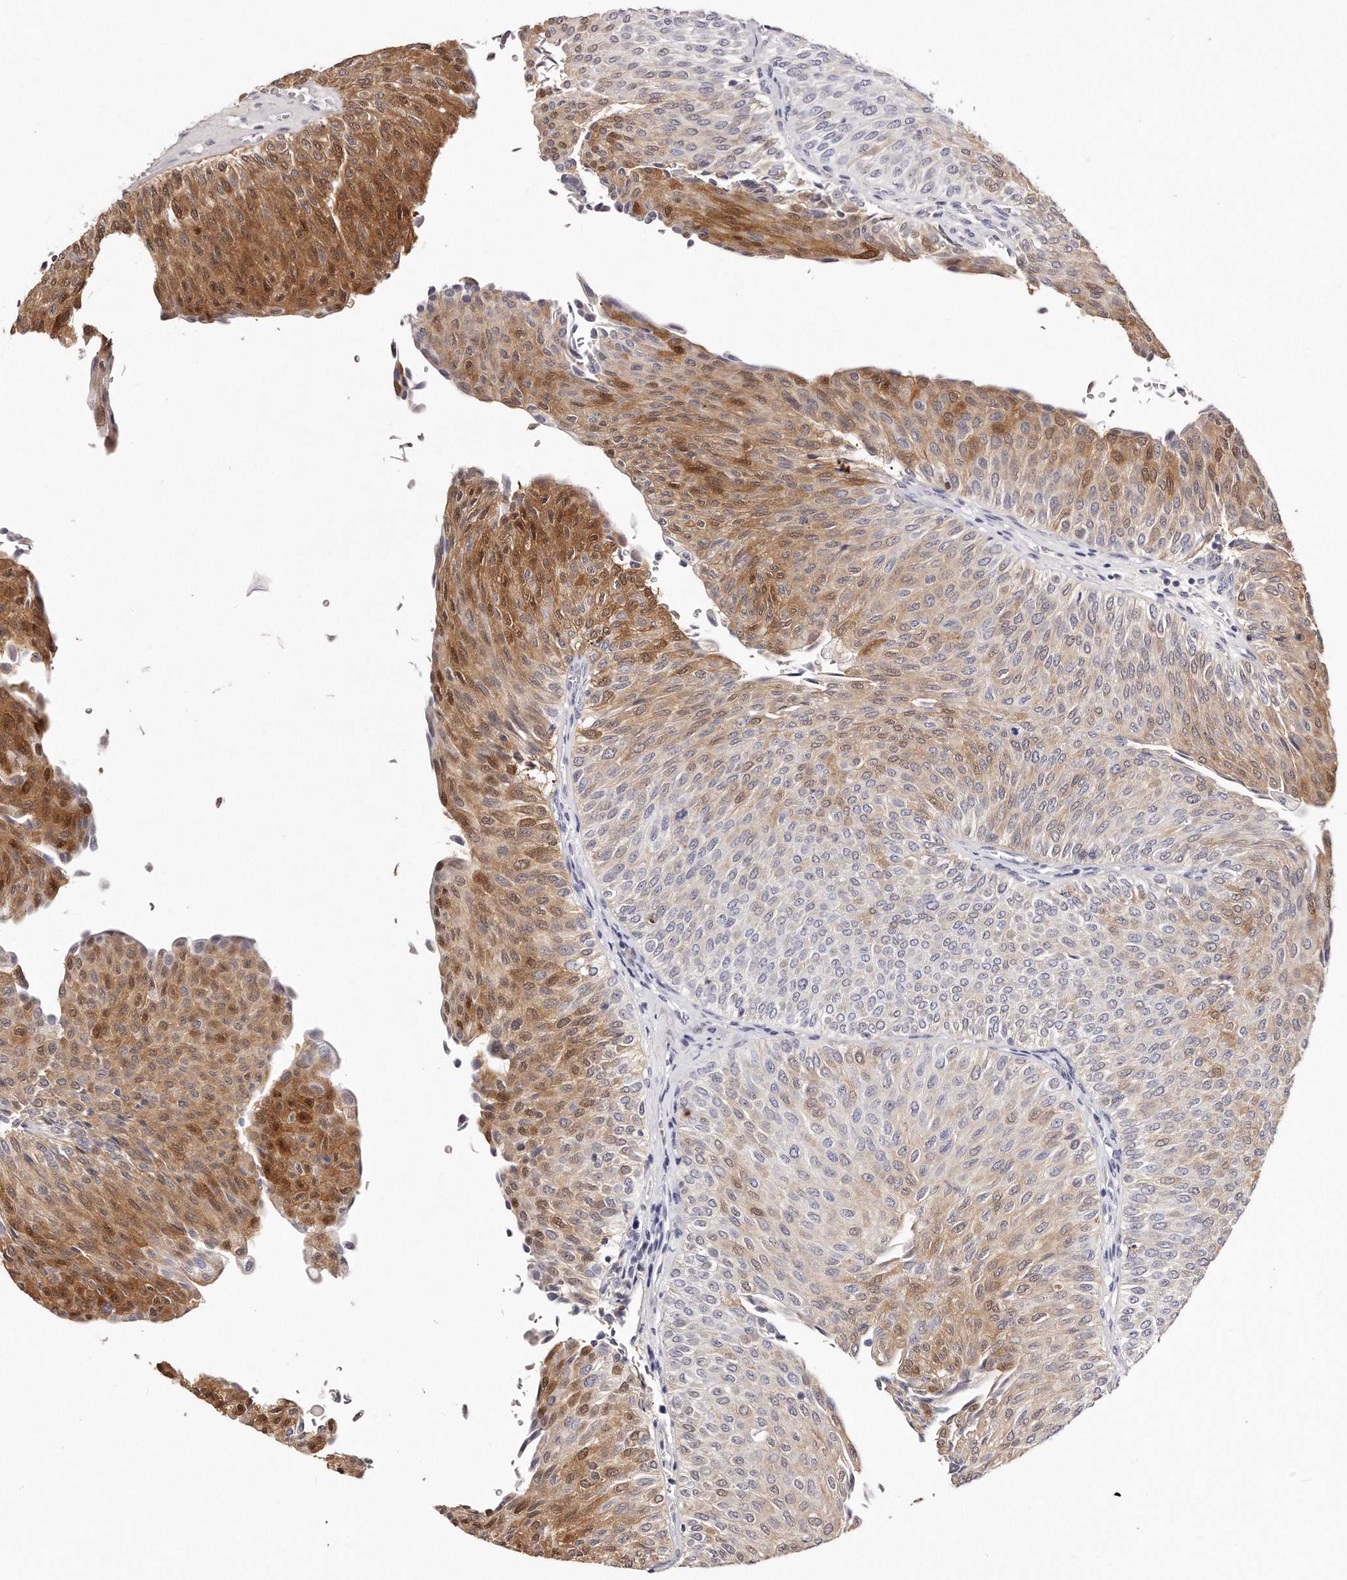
{"staining": {"intensity": "moderate", "quantity": "25%-75%", "location": "cytoplasmic/membranous,nuclear"}, "tissue": "urothelial cancer", "cell_type": "Tumor cells", "image_type": "cancer", "snomed": [{"axis": "morphology", "description": "Urothelial carcinoma, Low grade"}, {"axis": "topography", "description": "Urinary bladder"}], "caption": "Immunohistochemistry (IHC) of low-grade urothelial carcinoma demonstrates medium levels of moderate cytoplasmic/membranous and nuclear staining in about 25%-75% of tumor cells. (Stains: DAB in brown, nuclei in blue, Microscopy: brightfield microscopy at high magnification).", "gene": "GDA", "patient": {"sex": "male", "age": 78}}